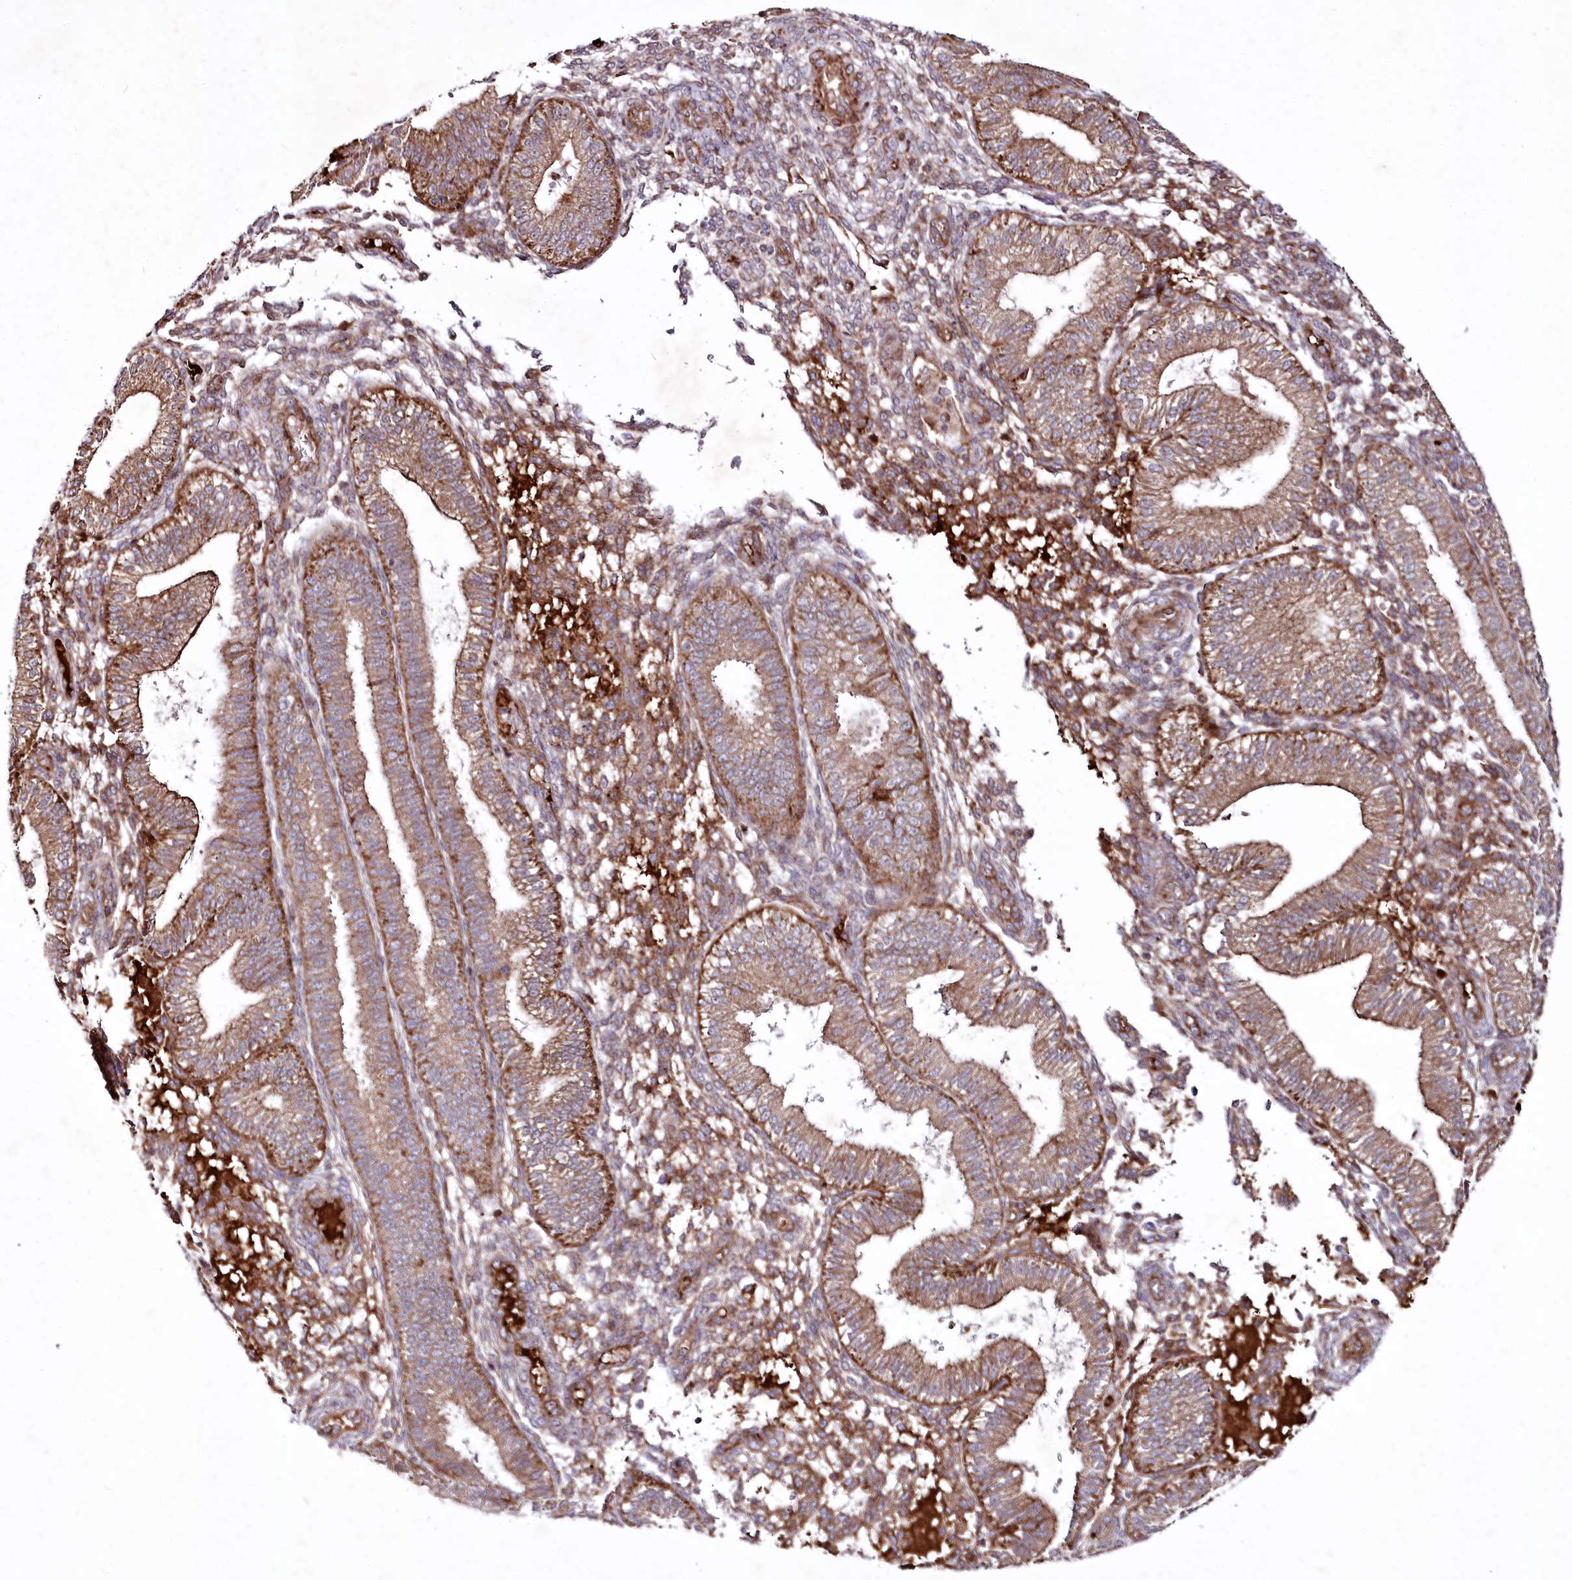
{"staining": {"intensity": "moderate", "quantity": ">75%", "location": "cytoplasmic/membranous"}, "tissue": "endometrium", "cell_type": "Cells in endometrial stroma", "image_type": "normal", "snomed": [{"axis": "morphology", "description": "Normal tissue, NOS"}, {"axis": "topography", "description": "Endometrium"}], "caption": "Immunohistochemistry (DAB (3,3'-diaminobenzidine)) staining of normal human endometrium exhibits moderate cytoplasmic/membranous protein staining in about >75% of cells in endometrial stroma.", "gene": "PSTK", "patient": {"sex": "female", "age": 39}}